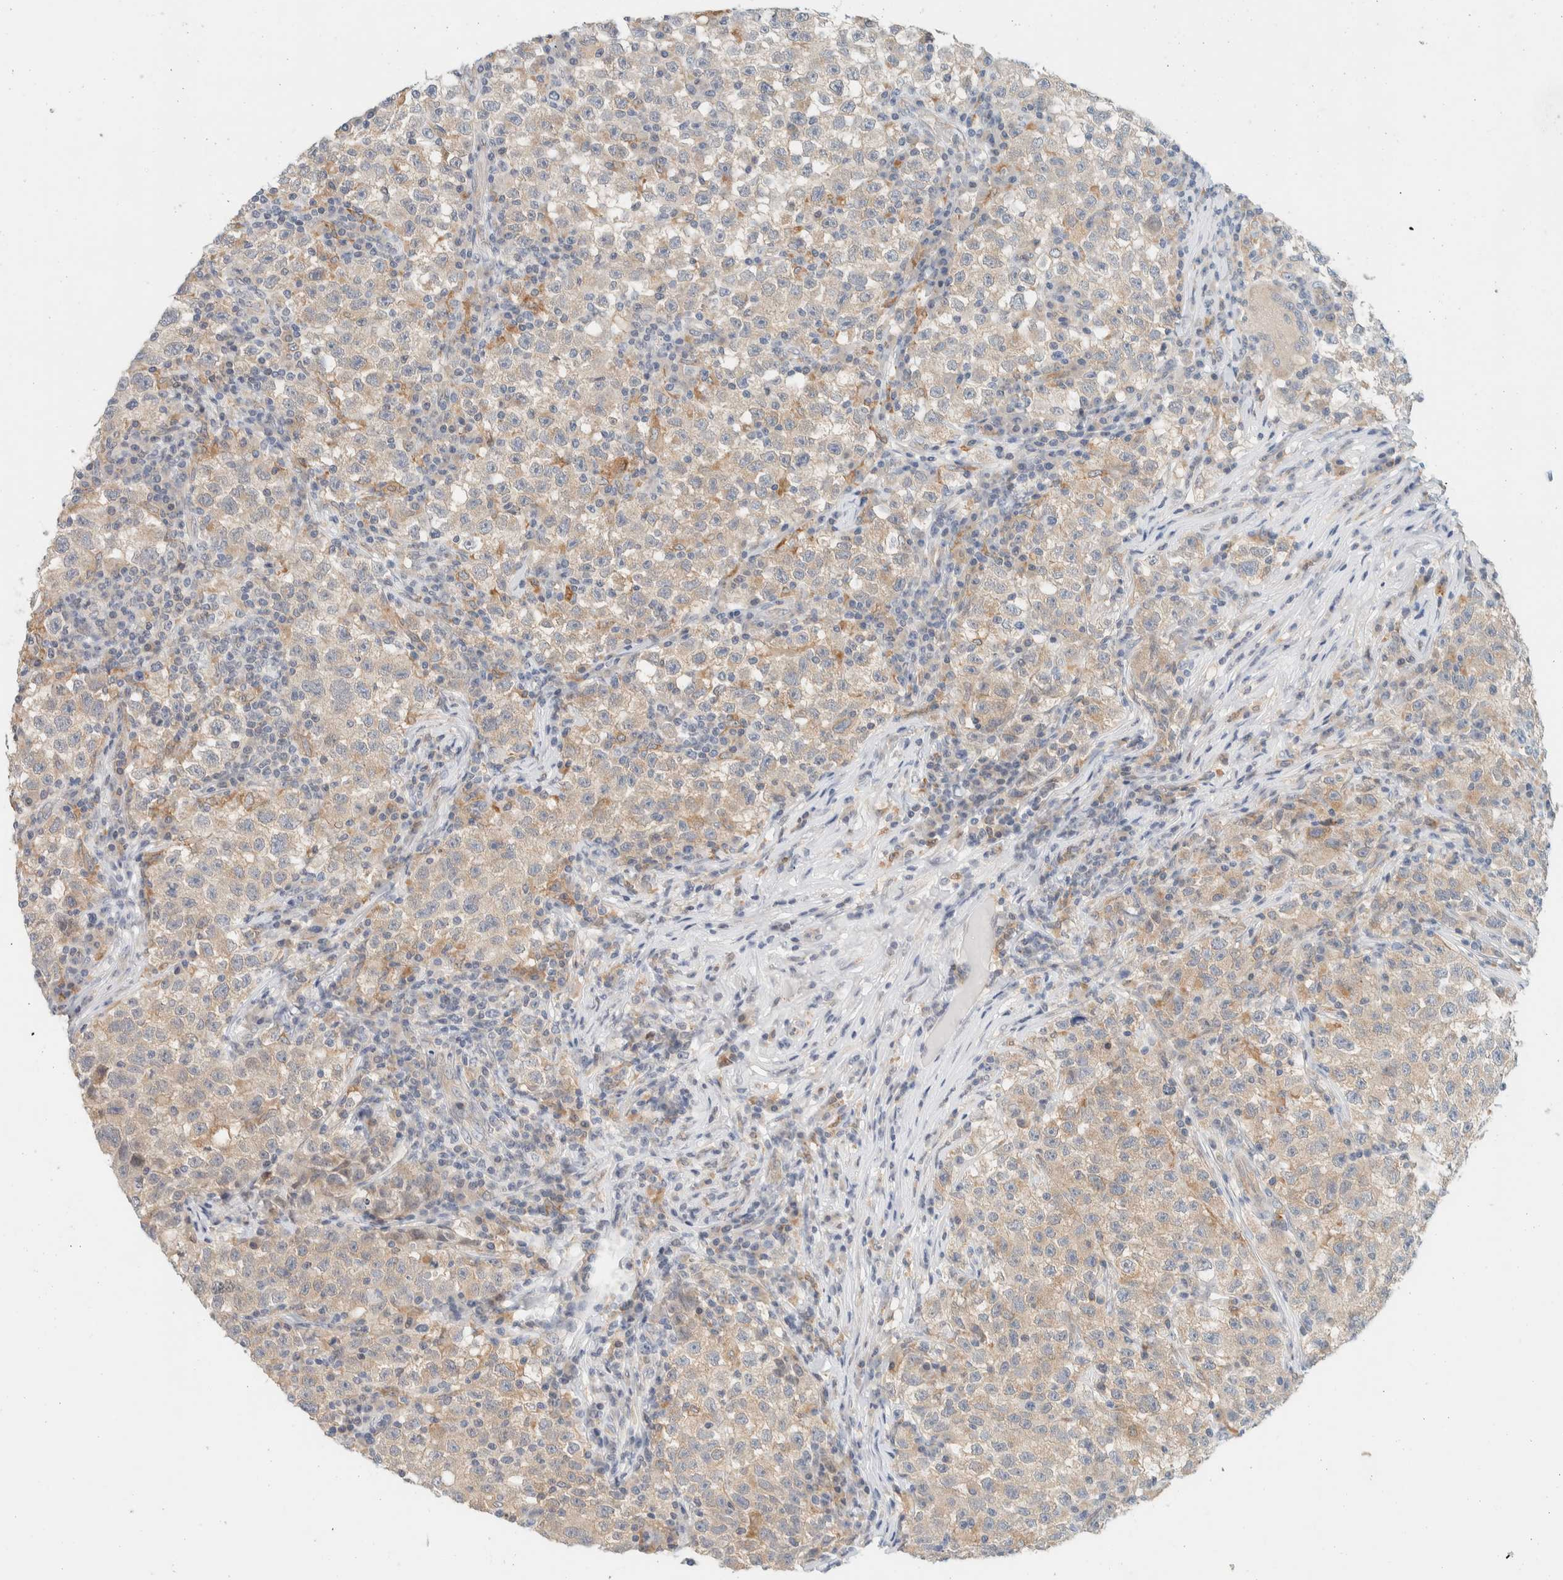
{"staining": {"intensity": "weak", "quantity": ">75%", "location": "cytoplasmic/membranous"}, "tissue": "testis cancer", "cell_type": "Tumor cells", "image_type": "cancer", "snomed": [{"axis": "morphology", "description": "Seminoma, NOS"}, {"axis": "topography", "description": "Testis"}], "caption": "Weak cytoplasmic/membranous staining is seen in about >75% of tumor cells in testis cancer.", "gene": "SUMF2", "patient": {"sex": "male", "age": 22}}